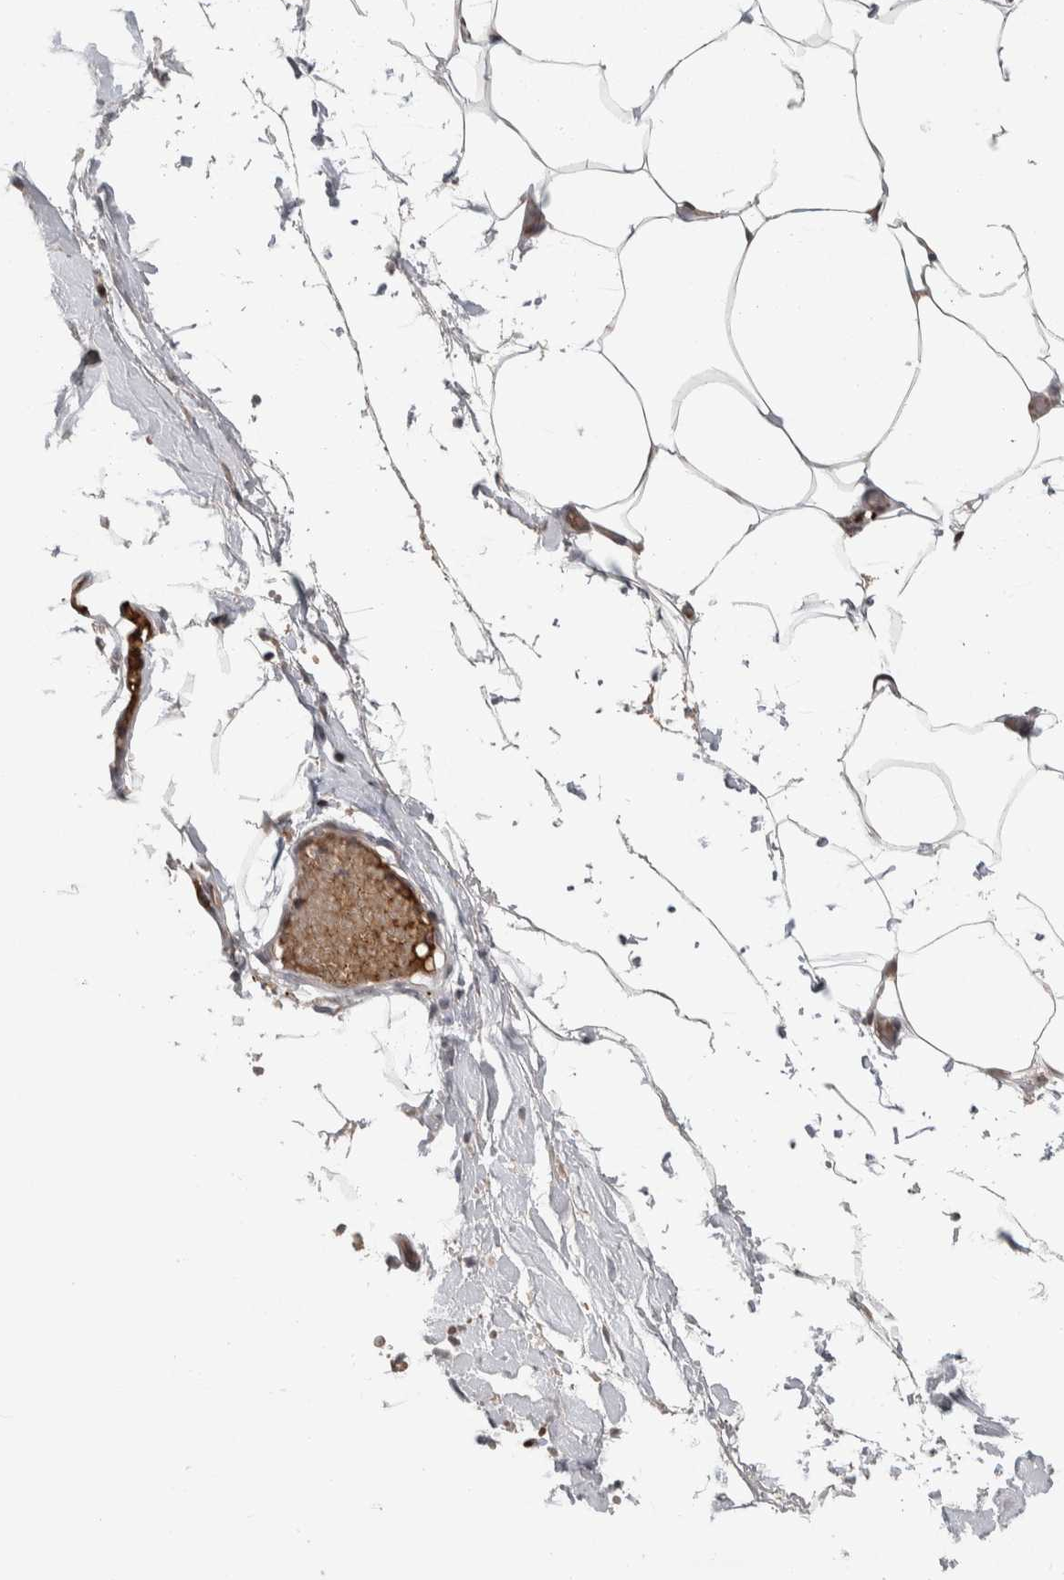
{"staining": {"intensity": "weak", "quantity": "25%-75%", "location": "nuclear"}, "tissue": "adipose tissue", "cell_type": "Adipocytes", "image_type": "normal", "snomed": [{"axis": "morphology", "description": "Normal tissue, NOS"}, {"axis": "morphology", "description": "Adenocarcinoma, NOS"}, {"axis": "topography", "description": "Colon"}, {"axis": "topography", "description": "Peripheral nerve tissue"}], "caption": "Adipose tissue stained with immunohistochemistry demonstrates weak nuclear positivity in about 25%-75% of adipocytes.", "gene": "ZNF592", "patient": {"sex": "male", "age": 14}}